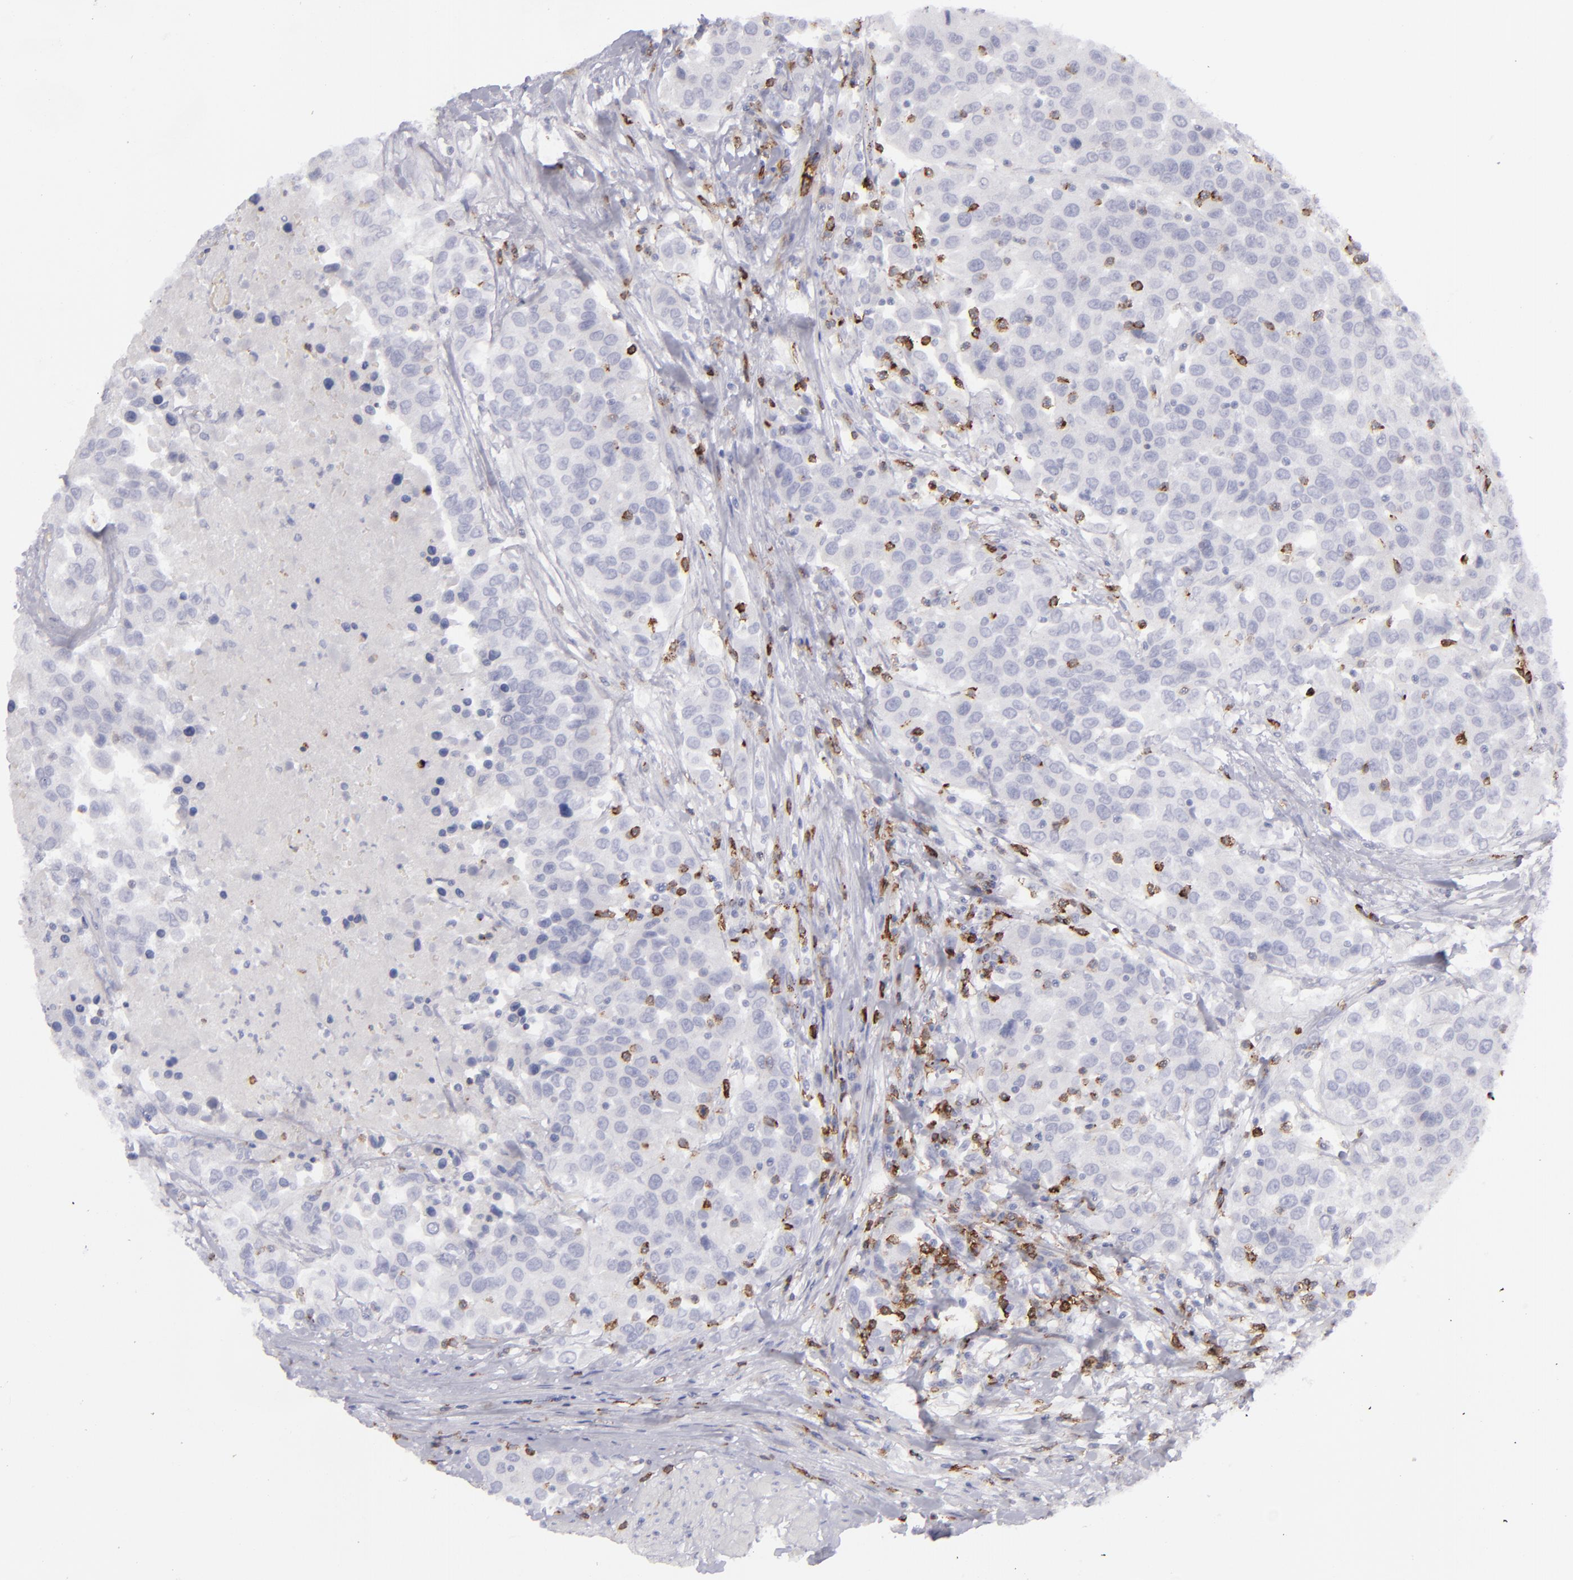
{"staining": {"intensity": "negative", "quantity": "none", "location": "none"}, "tissue": "urothelial cancer", "cell_type": "Tumor cells", "image_type": "cancer", "snomed": [{"axis": "morphology", "description": "Urothelial carcinoma, High grade"}, {"axis": "topography", "description": "Urinary bladder"}], "caption": "Immunohistochemical staining of human urothelial cancer demonstrates no significant positivity in tumor cells.", "gene": "CD27", "patient": {"sex": "female", "age": 80}}